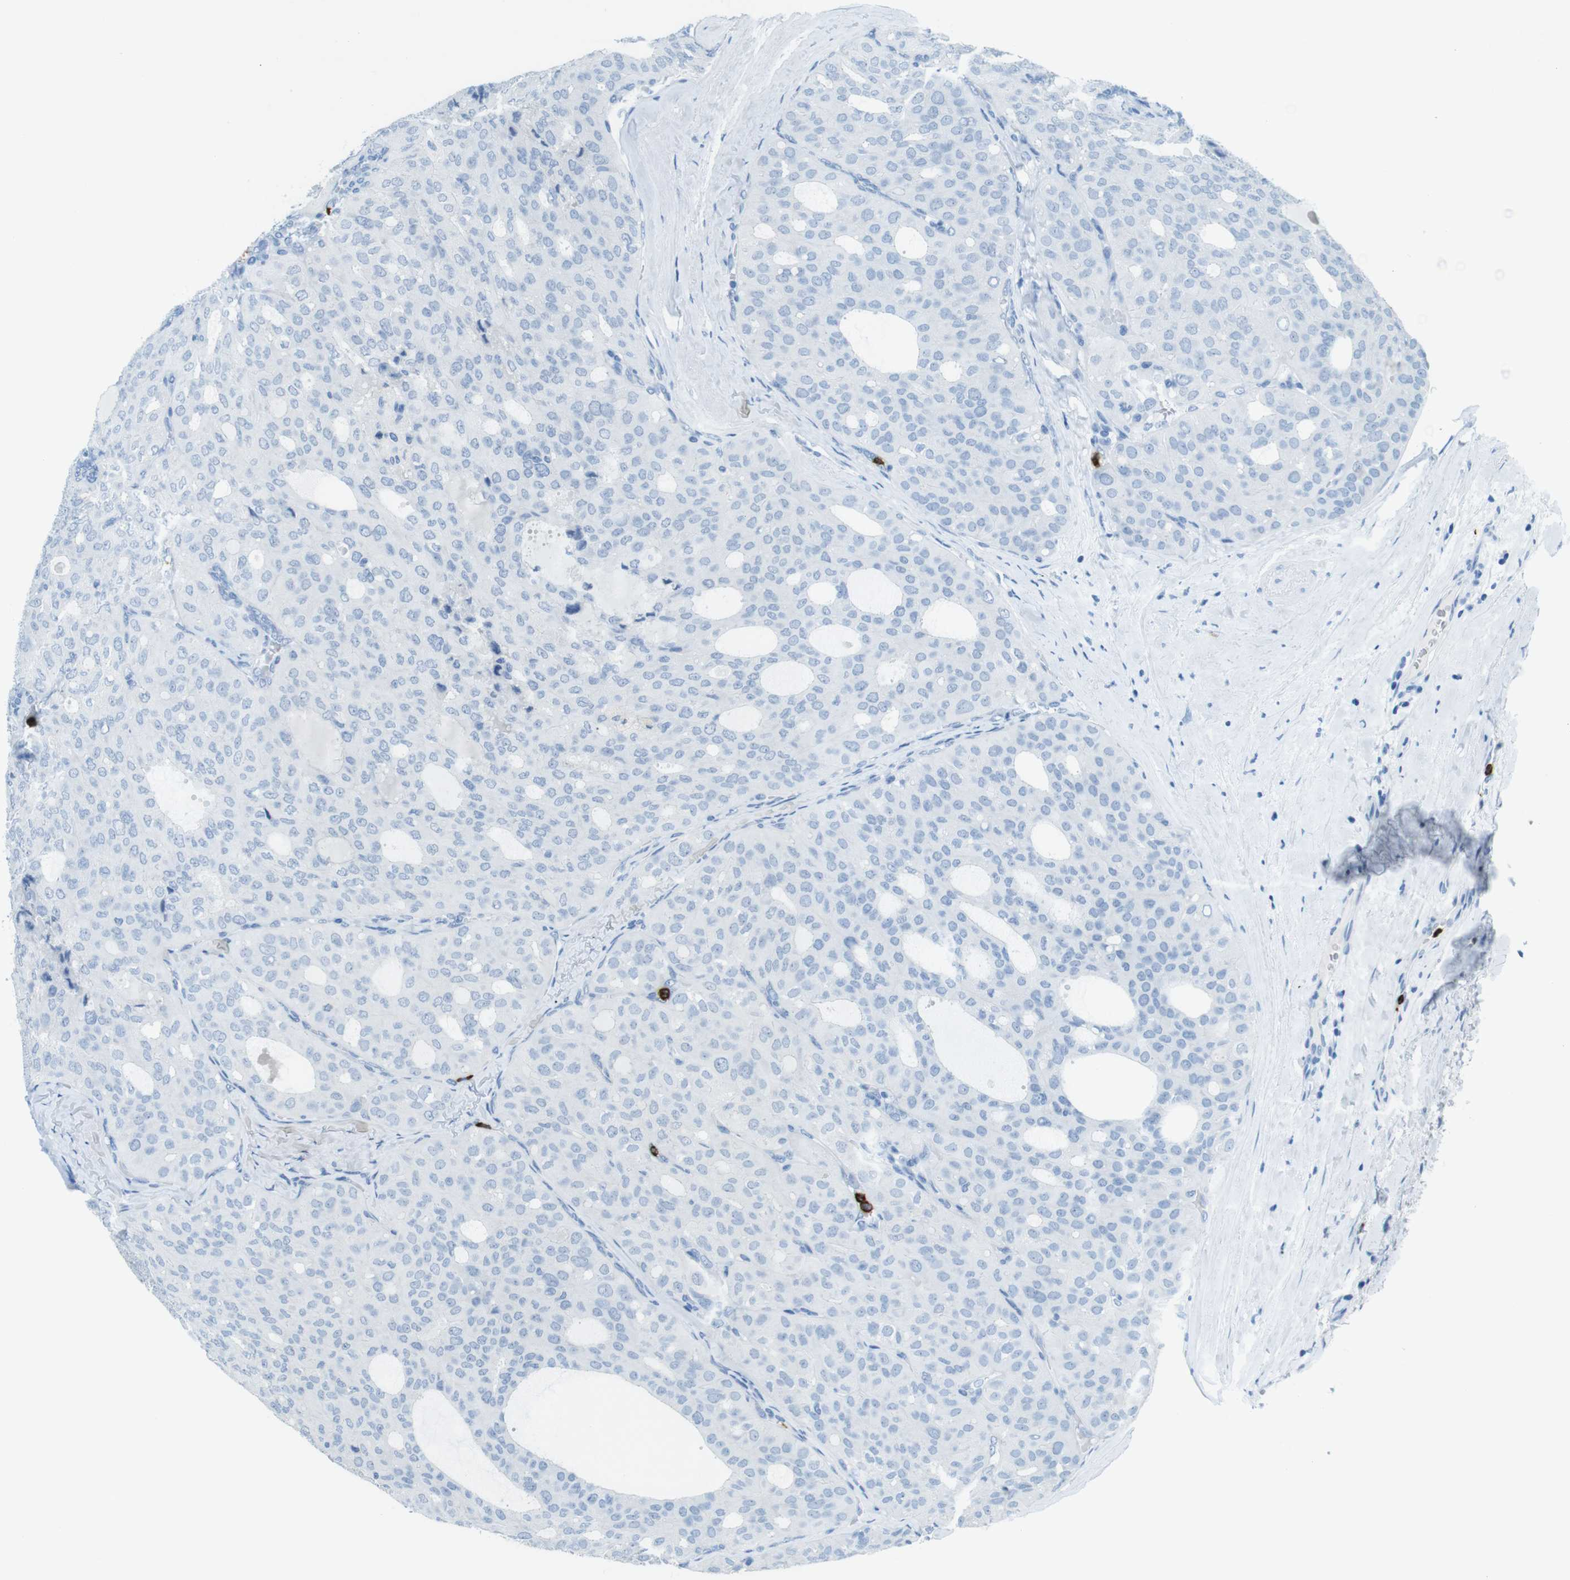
{"staining": {"intensity": "negative", "quantity": "none", "location": "none"}, "tissue": "thyroid cancer", "cell_type": "Tumor cells", "image_type": "cancer", "snomed": [{"axis": "morphology", "description": "Follicular adenoma carcinoma, NOS"}, {"axis": "topography", "description": "Thyroid gland"}], "caption": "IHC micrograph of human thyroid cancer (follicular adenoma carcinoma) stained for a protein (brown), which demonstrates no positivity in tumor cells.", "gene": "MCEMP1", "patient": {"sex": "male", "age": 75}}